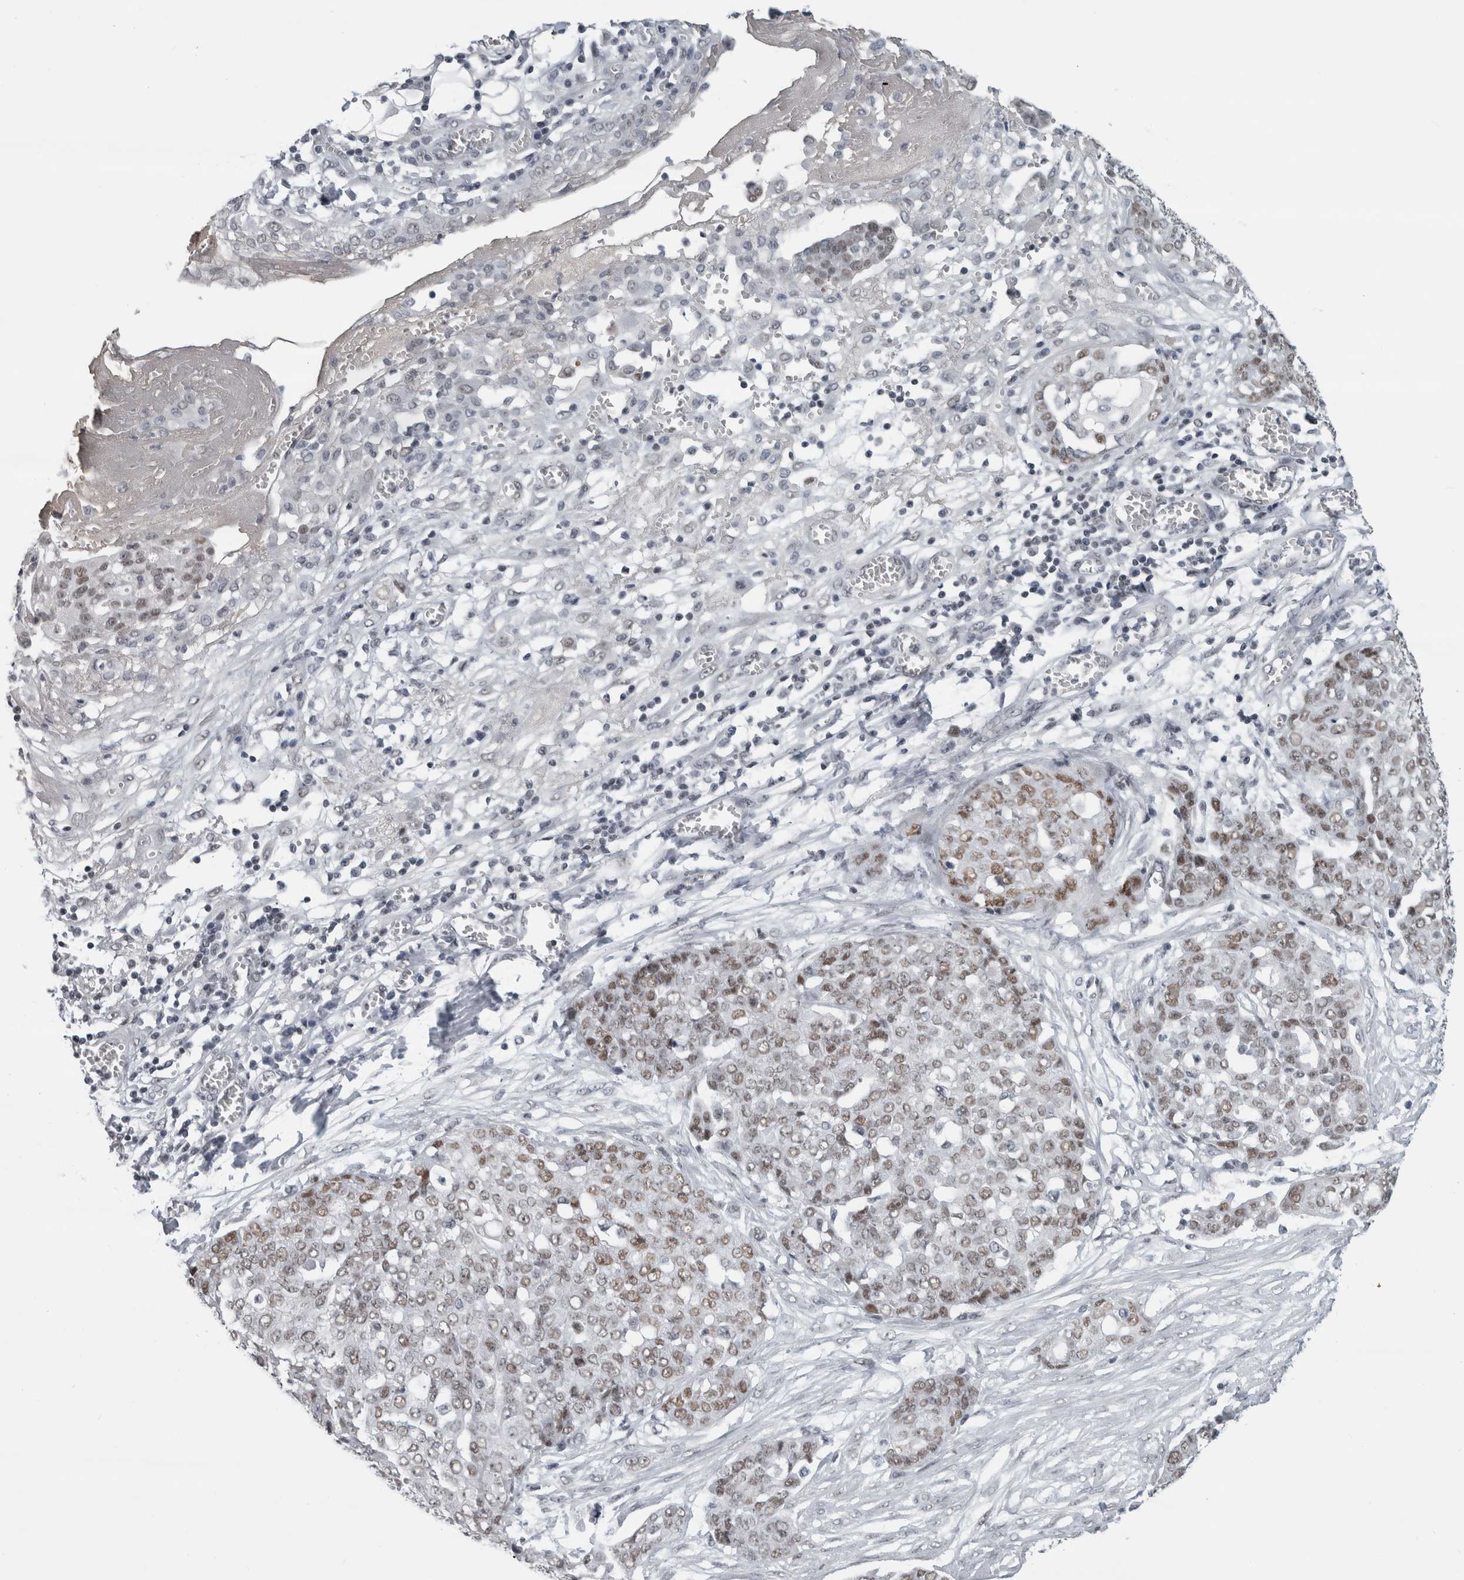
{"staining": {"intensity": "moderate", "quantity": "25%-75%", "location": "nuclear"}, "tissue": "ovarian cancer", "cell_type": "Tumor cells", "image_type": "cancer", "snomed": [{"axis": "morphology", "description": "Cystadenocarcinoma, serous, NOS"}, {"axis": "topography", "description": "Soft tissue"}, {"axis": "topography", "description": "Ovary"}], "caption": "Ovarian cancer stained for a protein demonstrates moderate nuclear positivity in tumor cells.", "gene": "ARID4B", "patient": {"sex": "female", "age": 57}}